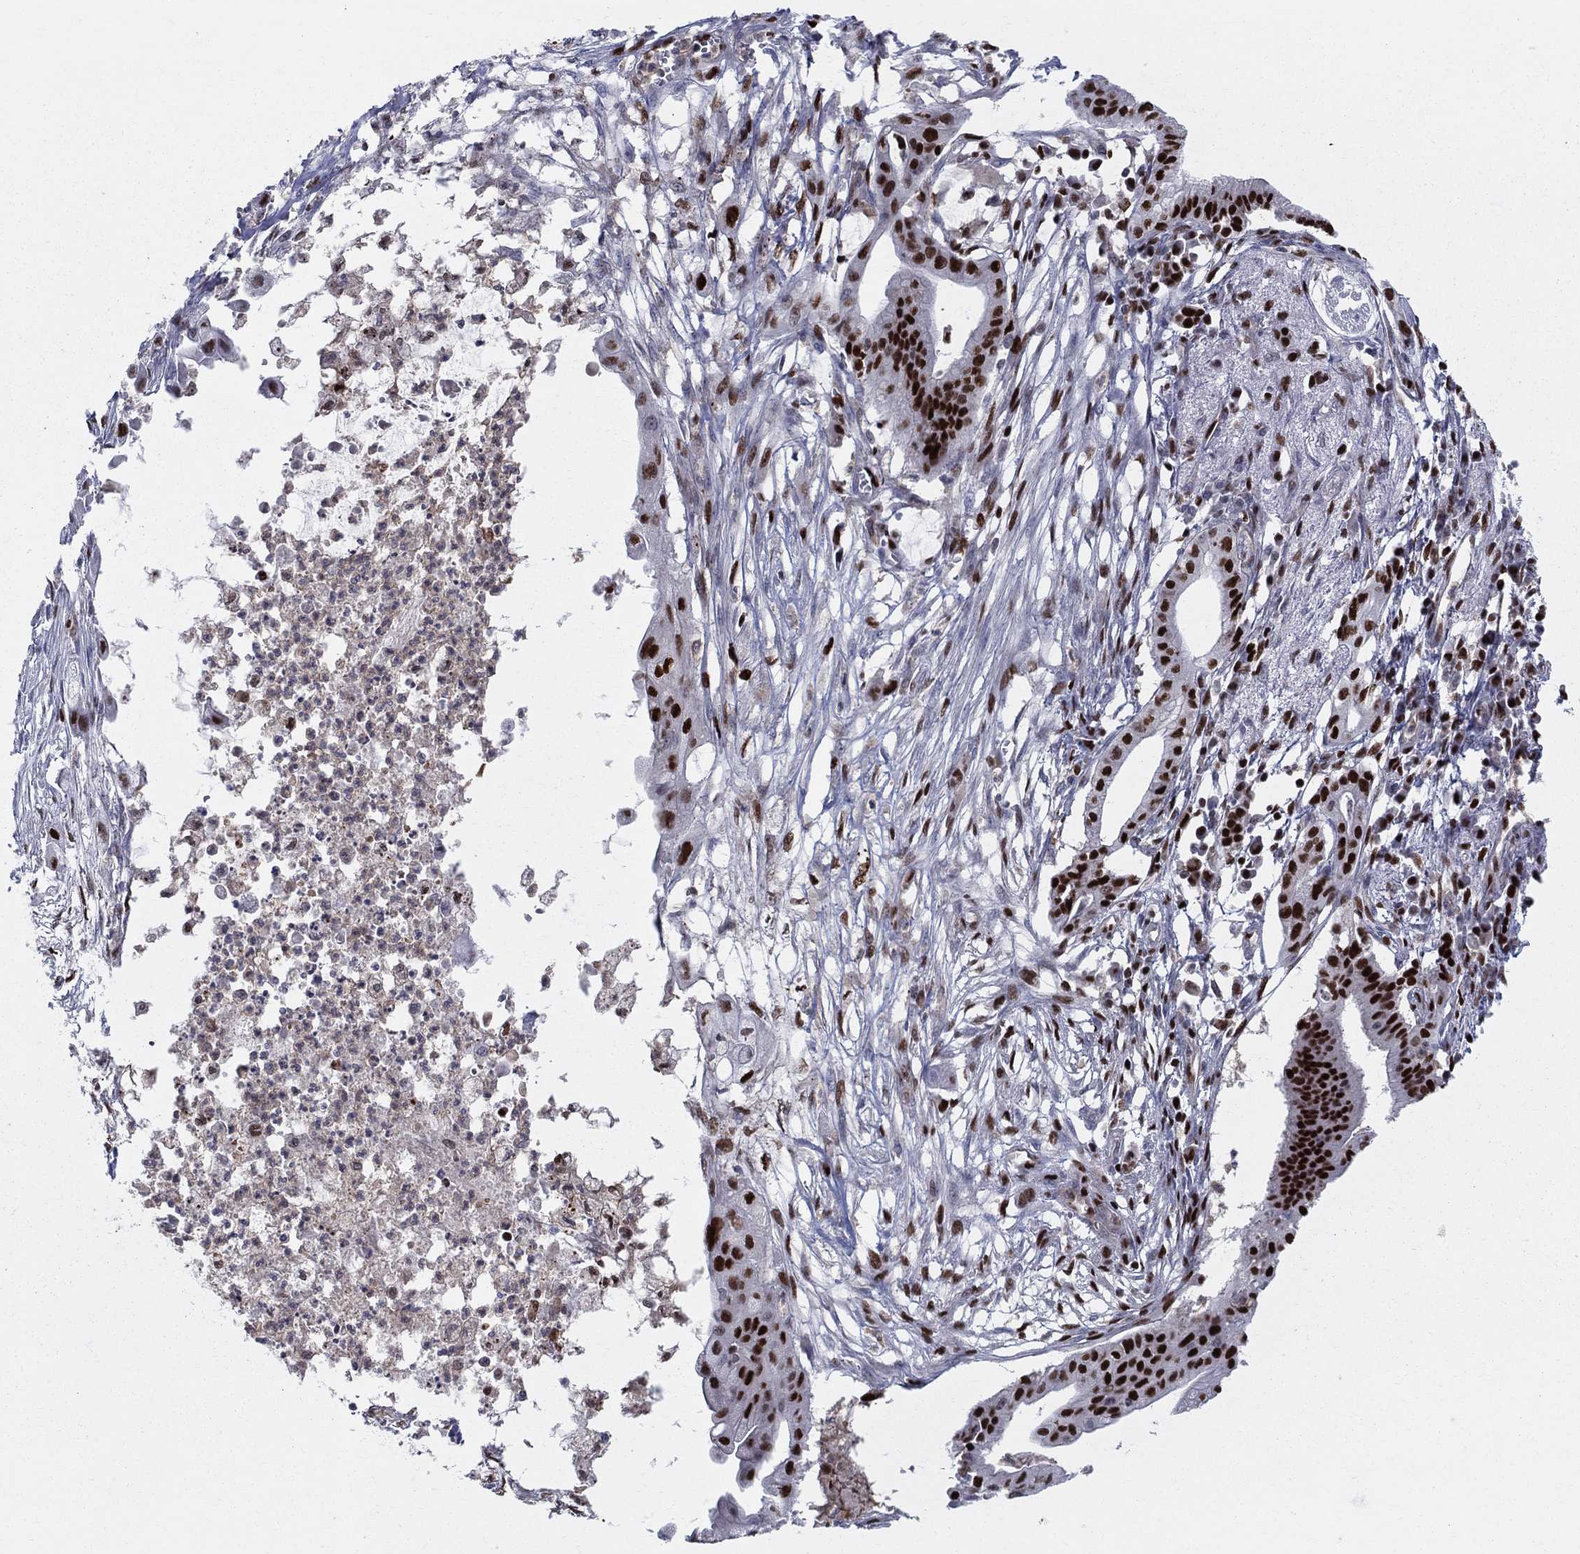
{"staining": {"intensity": "strong", "quantity": "25%-75%", "location": "nuclear"}, "tissue": "pancreatic cancer", "cell_type": "Tumor cells", "image_type": "cancer", "snomed": [{"axis": "morphology", "description": "Normal tissue, NOS"}, {"axis": "morphology", "description": "Adenocarcinoma, NOS"}, {"axis": "topography", "description": "Pancreas"}], "caption": "Human adenocarcinoma (pancreatic) stained with a brown dye shows strong nuclear positive staining in approximately 25%-75% of tumor cells.", "gene": "ZNHIT3", "patient": {"sex": "female", "age": 58}}